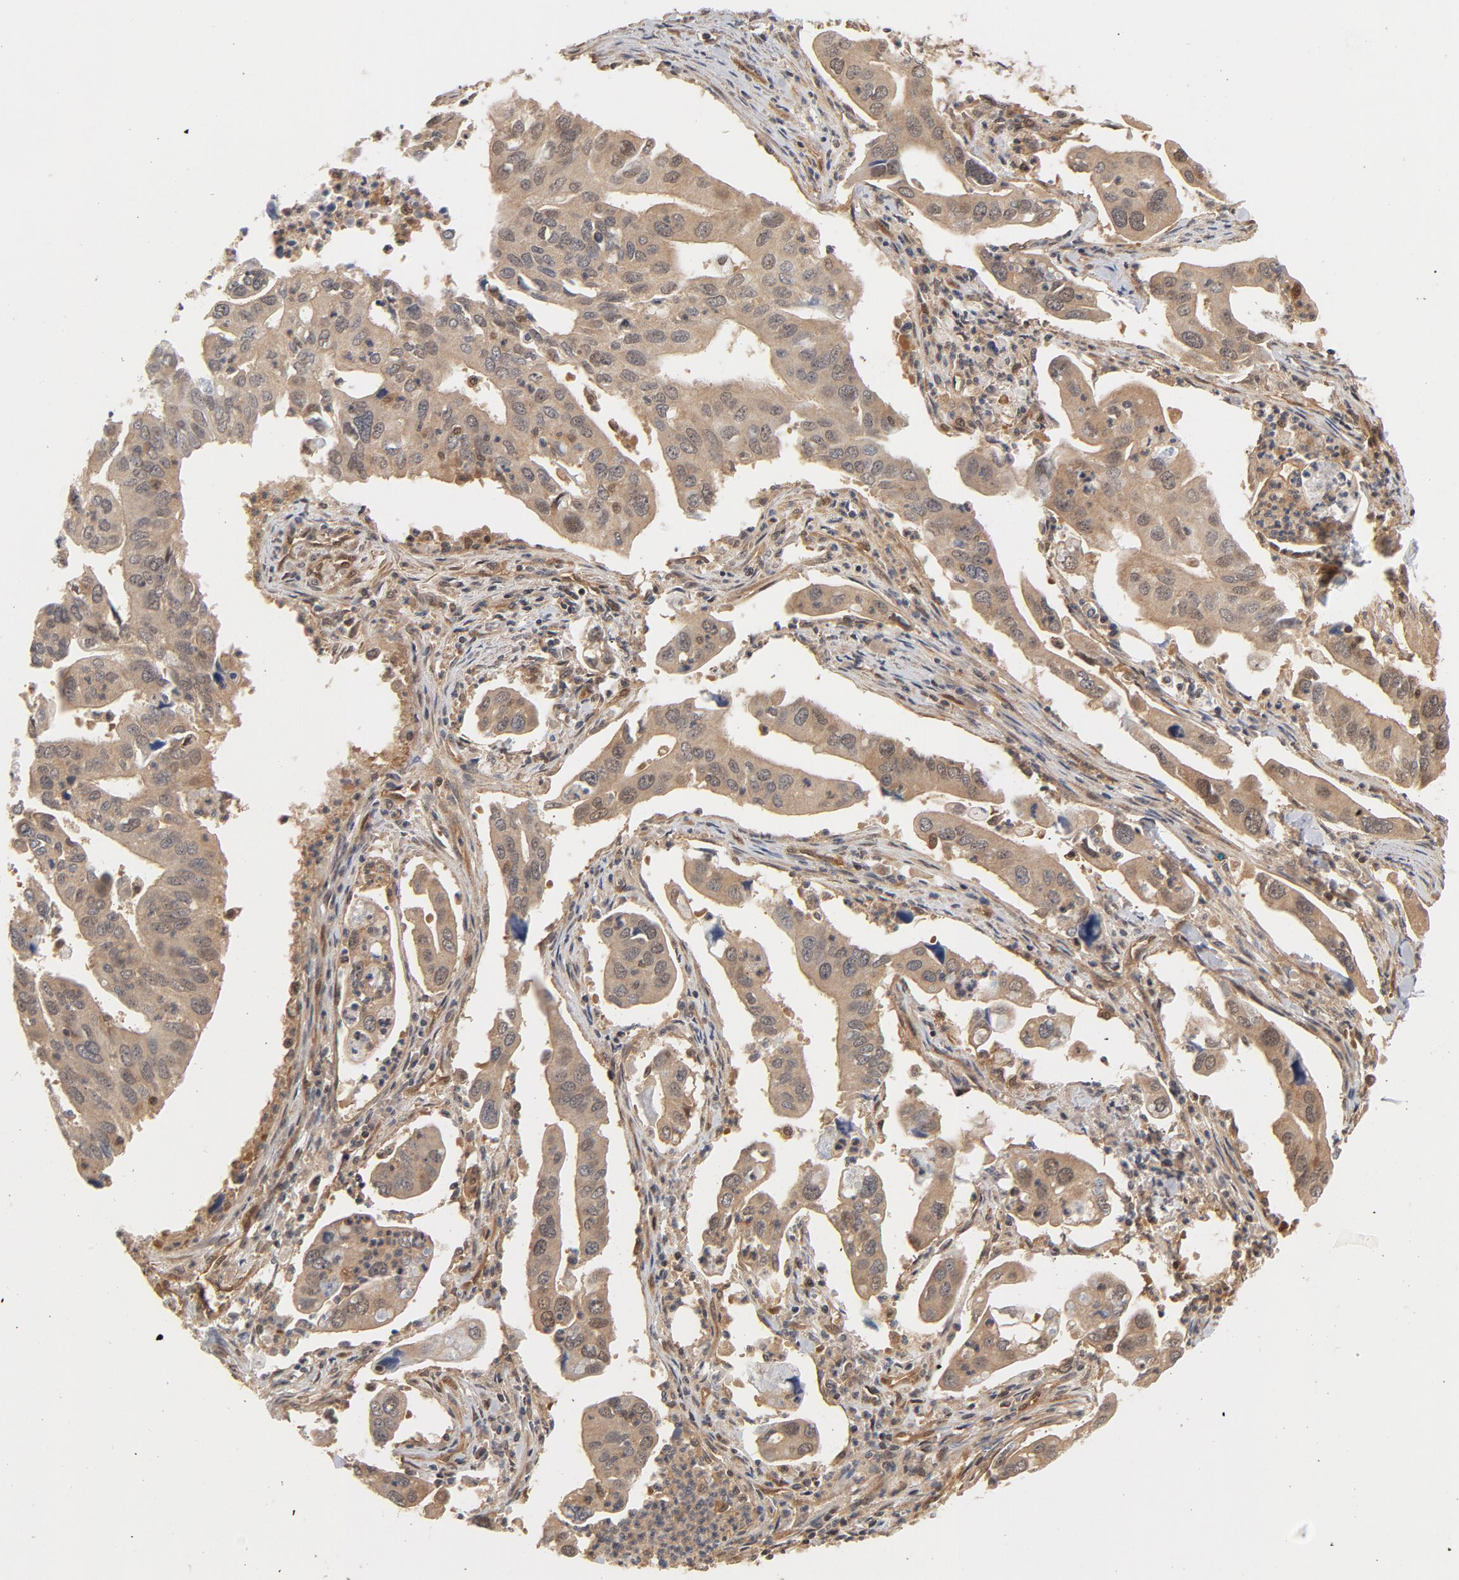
{"staining": {"intensity": "moderate", "quantity": ">75%", "location": "cytoplasmic/membranous"}, "tissue": "lung cancer", "cell_type": "Tumor cells", "image_type": "cancer", "snomed": [{"axis": "morphology", "description": "Adenocarcinoma, NOS"}, {"axis": "topography", "description": "Lung"}], "caption": "Immunohistochemistry (IHC) micrograph of neoplastic tissue: lung cancer stained using immunohistochemistry exhibits medium levels of moderate protein expression localized specifically in the cytoplasmic/membranous of tumor cells, appearing as a cytoplasmic/membranous brown color.", "gene": "CDC37", "patient": {"sex": "male", "age": 48}}